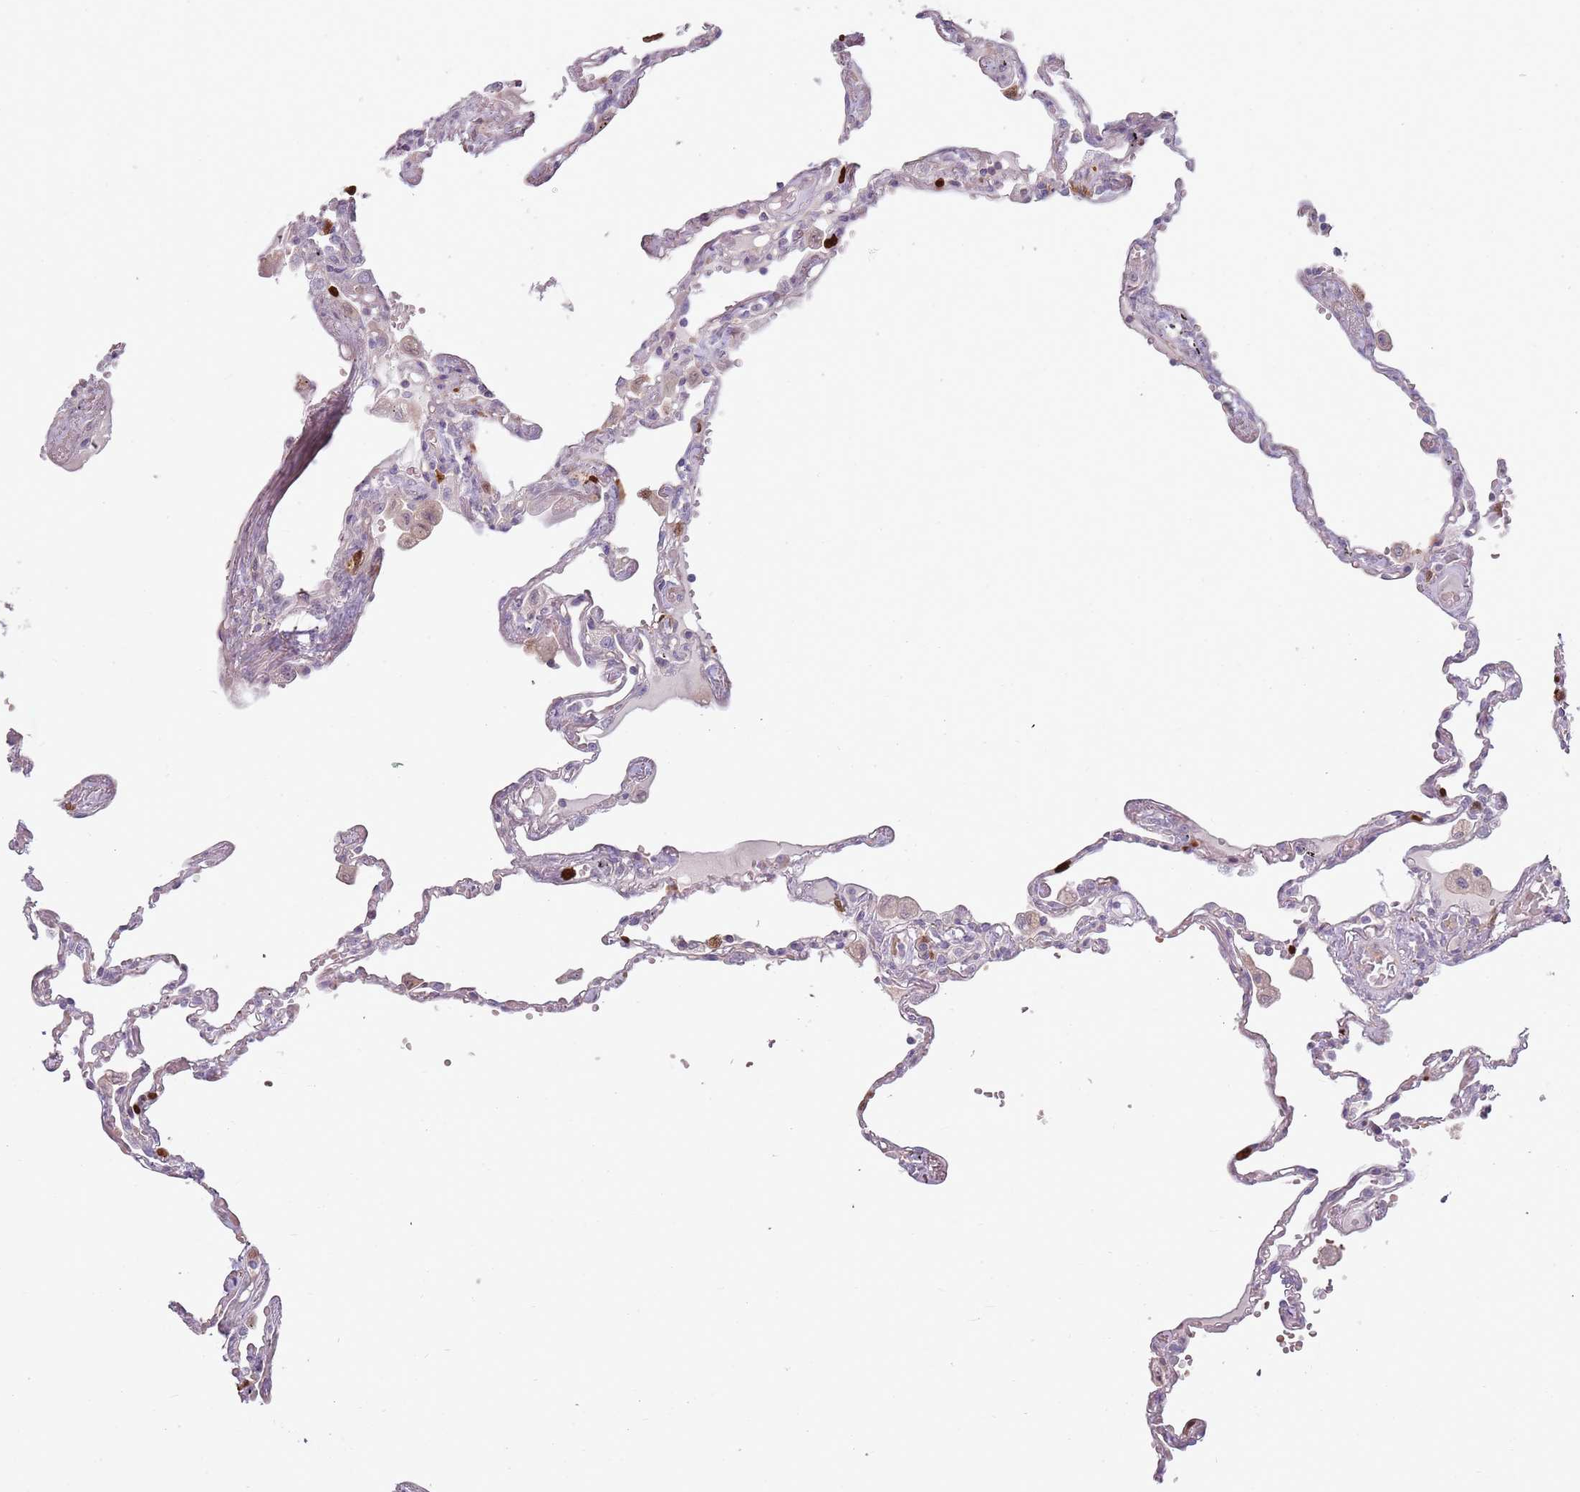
{"staining": {"intensity": "weak", "quantity": "<25%", "location": "cytoplasmic/membranous"}, "tissue": "lung", "cell_type": "Alveolar cells", "image_type": "normal", "snomed": [{"axis": "morphology", "description": "Normal tissue, NOS"}, {"axis": "topography", "description": "Lung"}], "caption": "The histopathology image exhibits no staining of alveolar cells in unremarkable lung. (DAB immunohistochemistry visualized using brightfield microscopy, high magnification).", "gene": "SPAG4", "patient": {"sex": "female", "age": 67}}